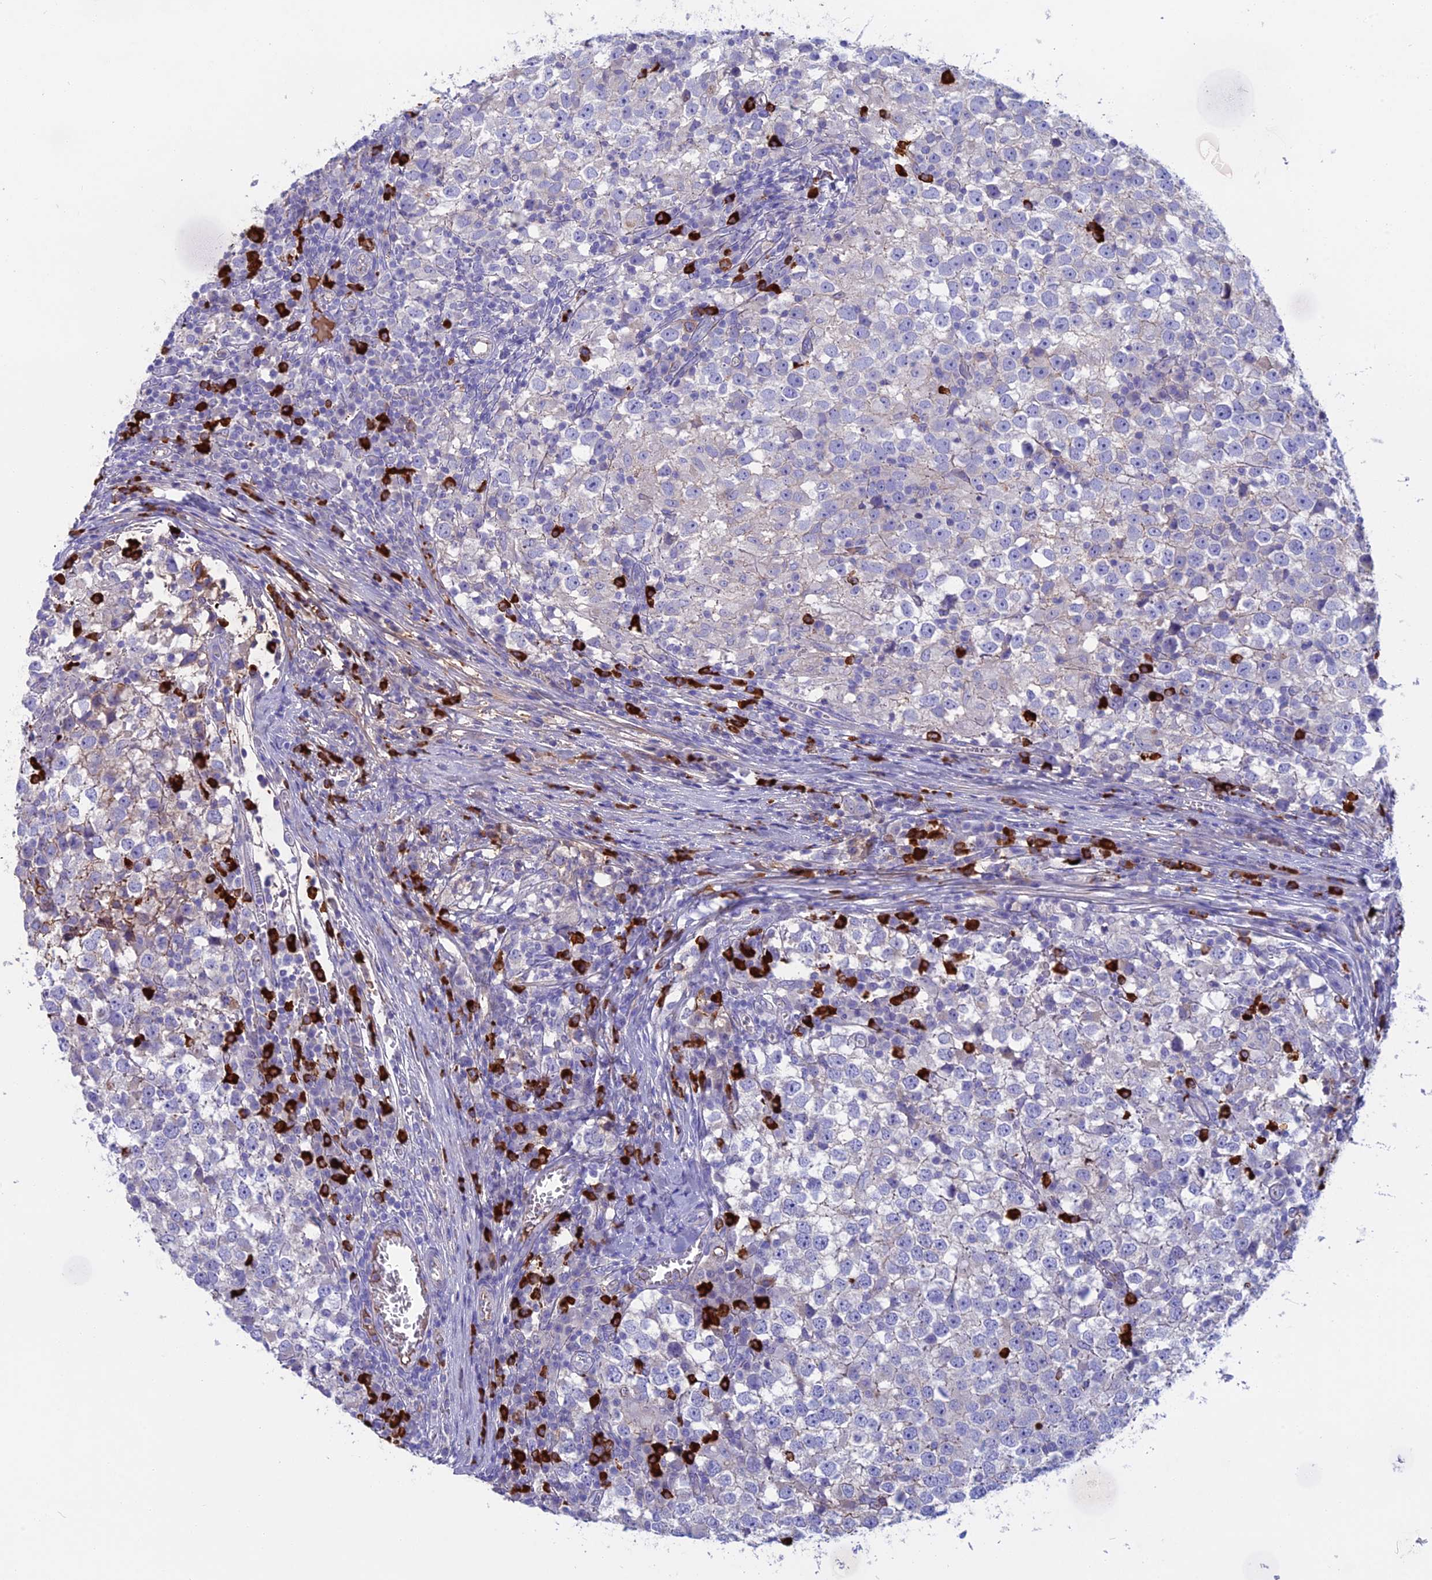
{"staining": {"intensity": "negative", "quantity": "none", "location": "none"}, "tissue": "testis cancer", "cell_type": "Tumor cells", "image_type": "cancer", "snomed": [{"axis": "morphology", "description": "Seminoma, NOS"}, {"axis": "topography", "description": "Testis"}], "caption": "This is an immunohistochemistry (IHC) histopathology image of testis cancer. There is no expression in tumor cells.", "gene": "SNAP91", "patient": {"sex": "male", "age": 65}}